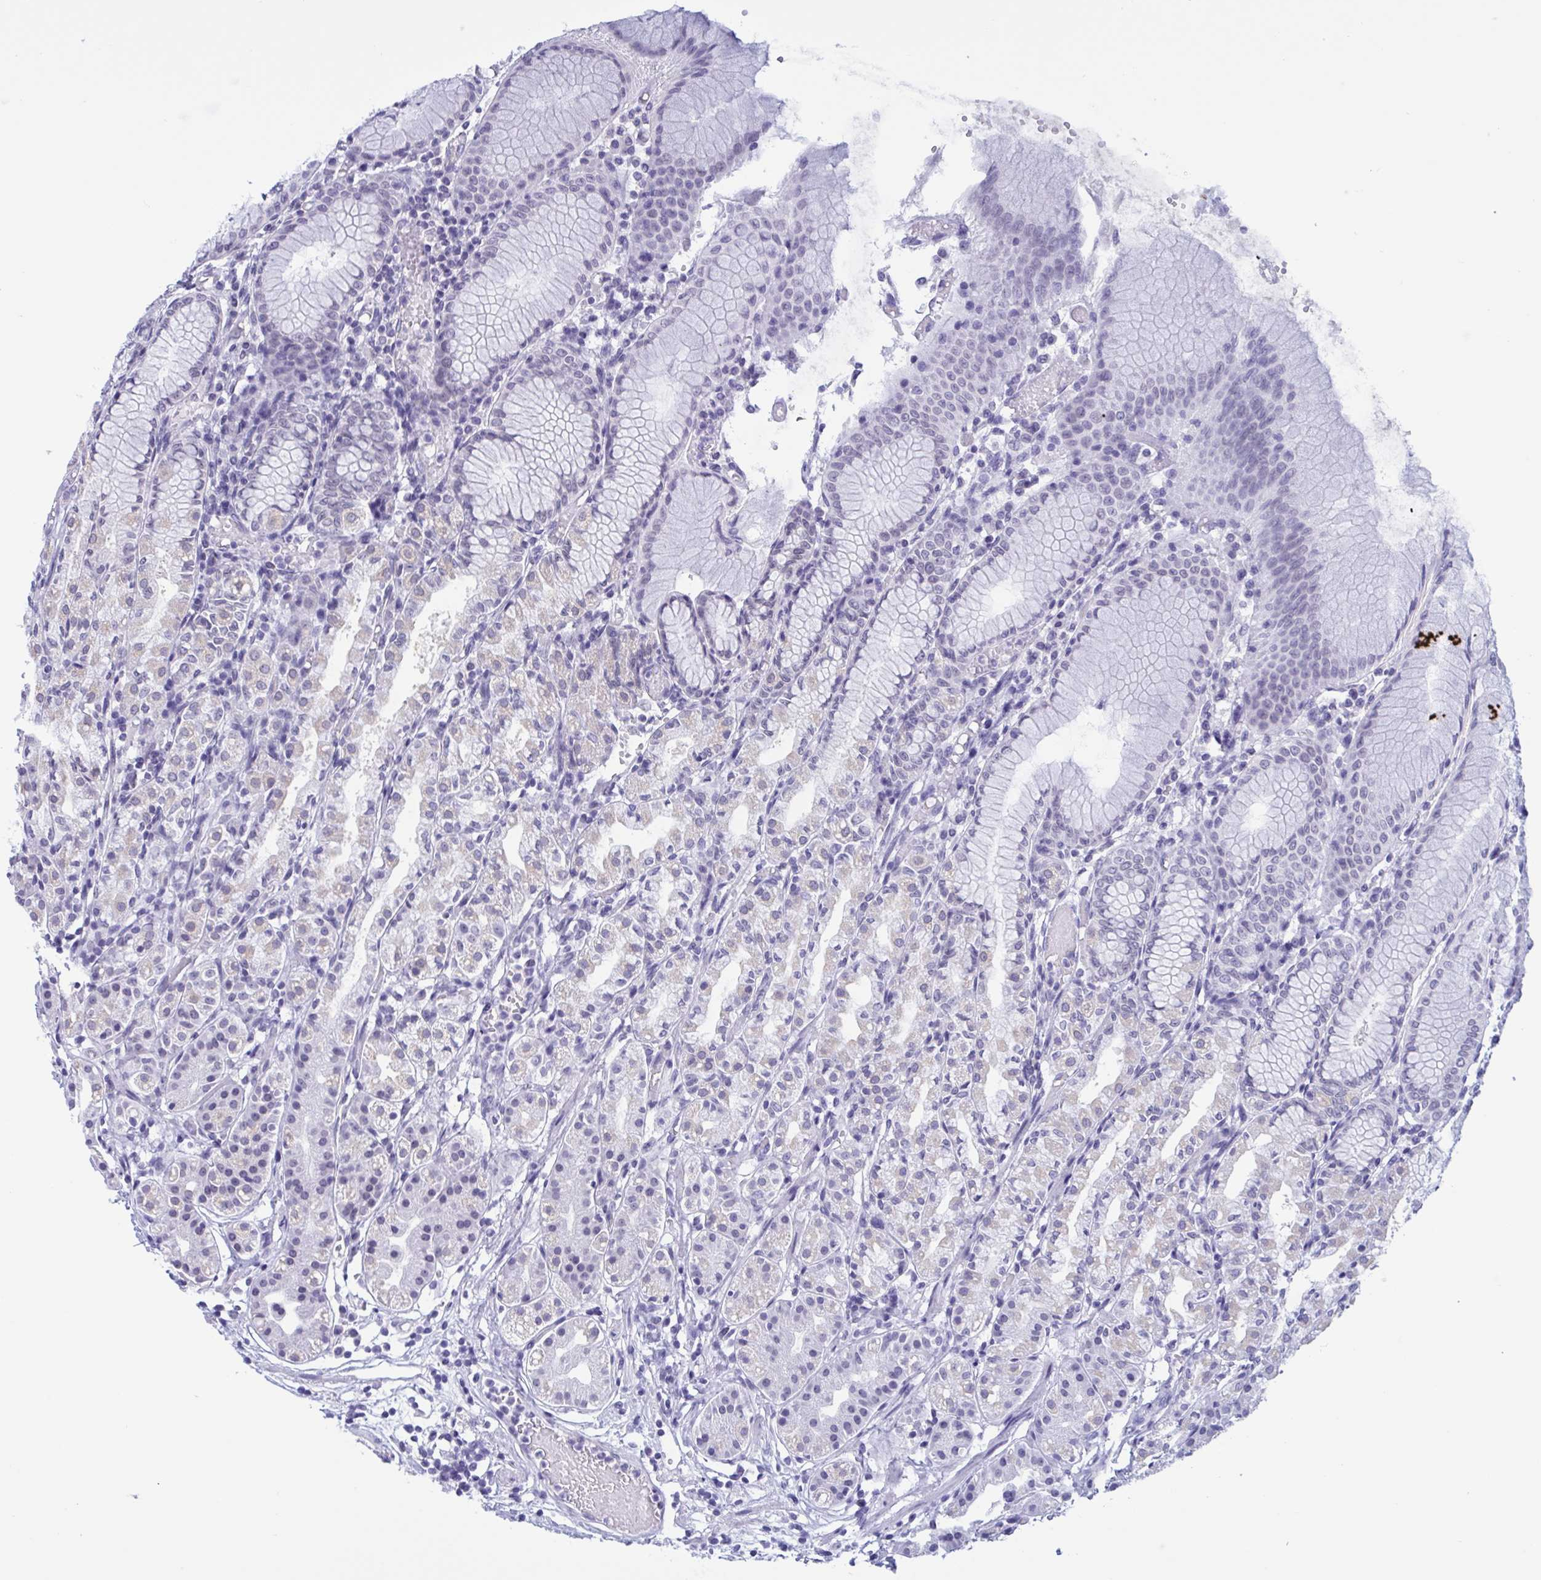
{"staining": {"intensity": "negative", "quantity": "none", "location": "none"}, "tissue": "stomach", "cell_type": "Glandular cells", "image_type": "normal", "snomed": [{"axis": "morphology", "description": "Normal tissue, NOS"}, {"axis": "topography", "description": "Stomach"}], "caption": "Protein analysis of benign stomach displays no significant expression in glandular cells. (Immunohistochemistry (ihc), brightfield microscopy, high magnification).", "gene": "SERPINB13", "patient": {"sex": "female", "age": 57}}